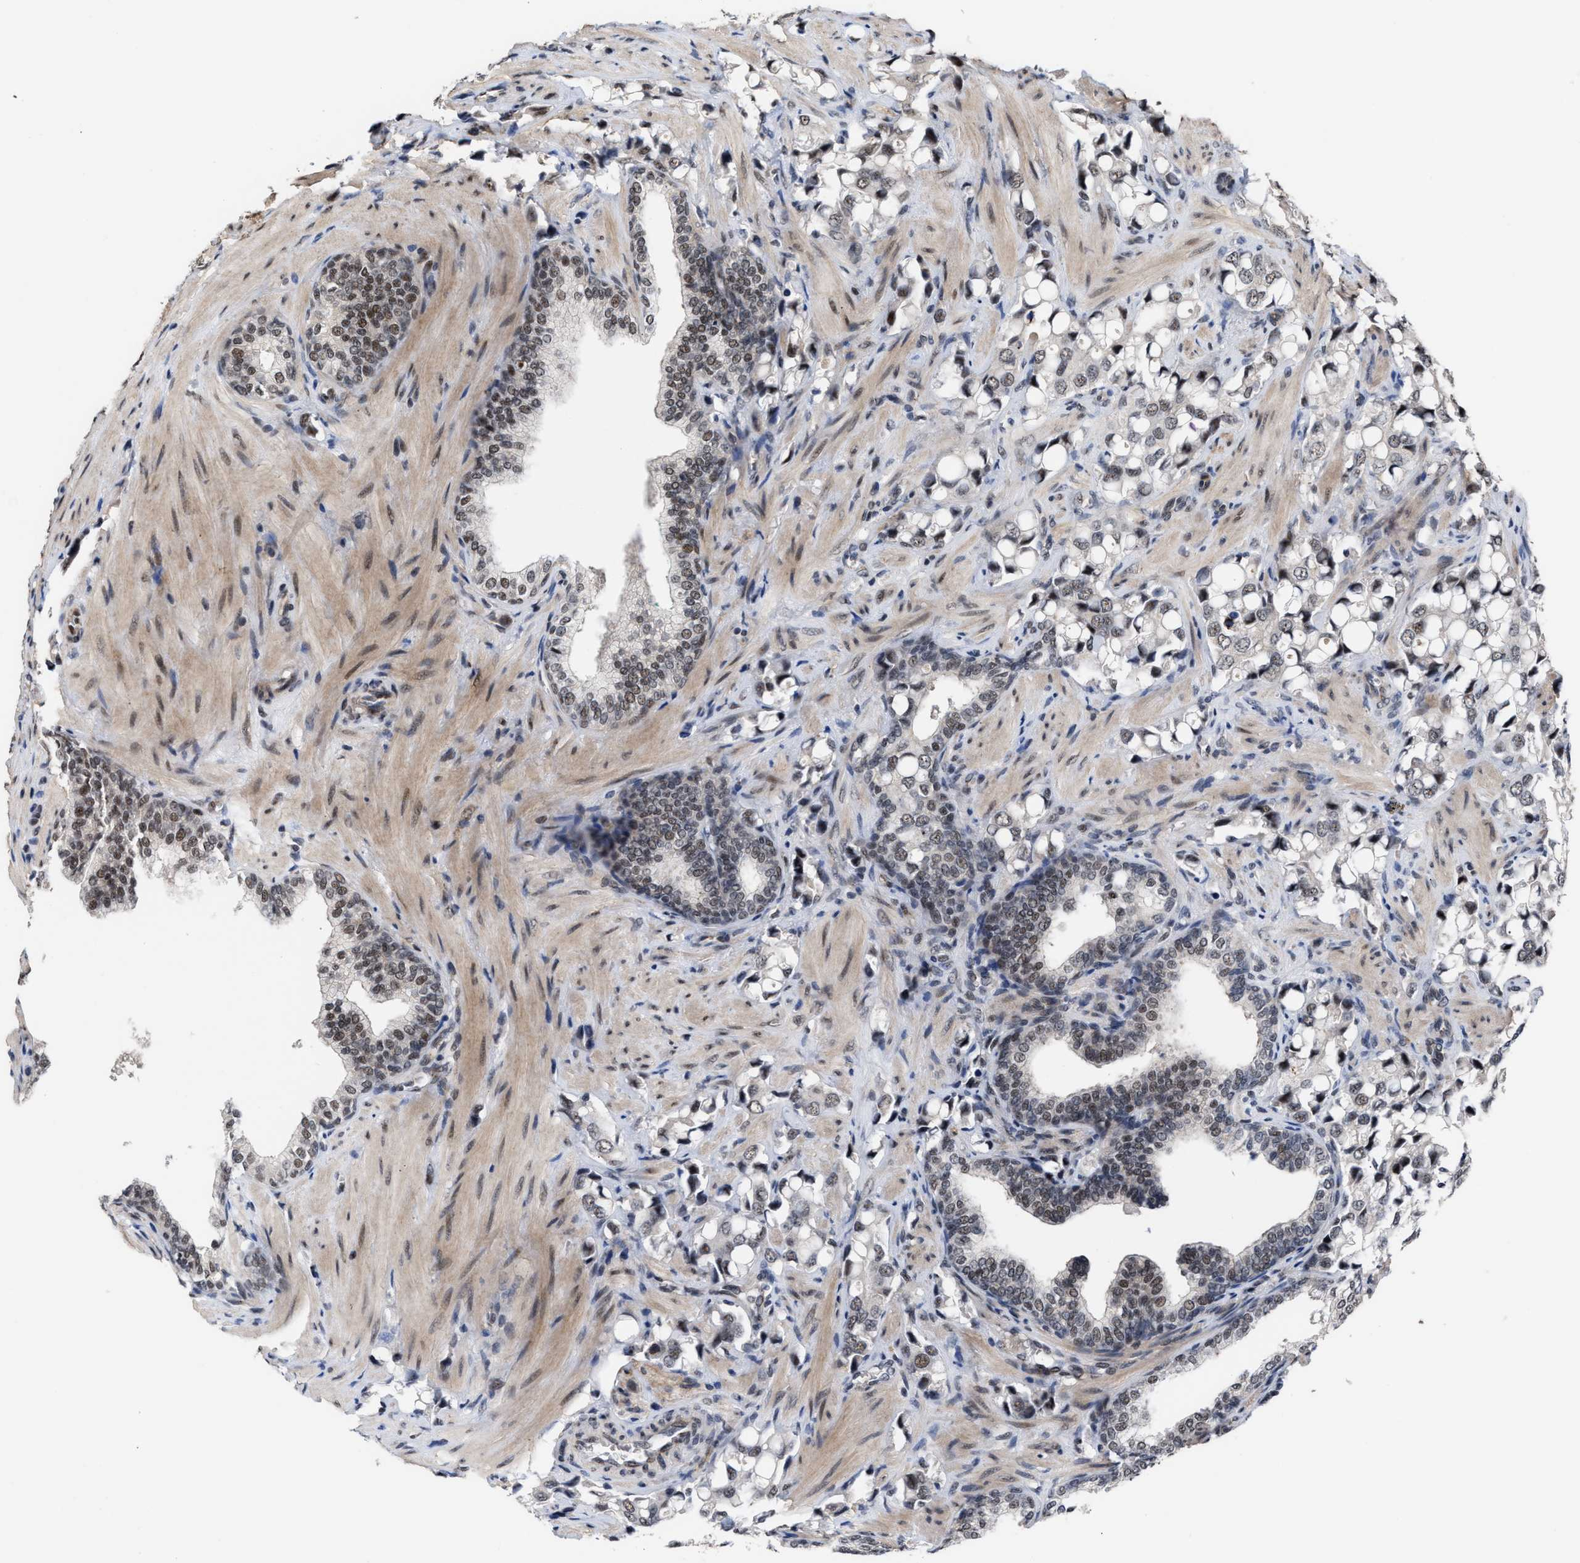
{"staining": {"intensity": "moderate", "quantity": ">75%", "location": "nuclear"}, "tissue": "prostate cancer", "cell_type": "Tumor cells", "image_type": "cancer", "snomed": [{"axis": "morphology", "description": "Adenocarcinoma, High grade"}, {"axis": "topography", "description": "Prostate"}], "caption": "Immunohistochemical staining of prostate cancer (high-grade adenocarcinoma) reveals moderate nuclear protein positivity in approximately >75% of tumor cells. (Stains: DAB (3,3'-diaminobenzidine) in brown, nuclei in blue, Microscopy: brightfield microscopy at high magnification).", "gene": "EIF4A3", "patient": {"sex": "male", "age": 52}}